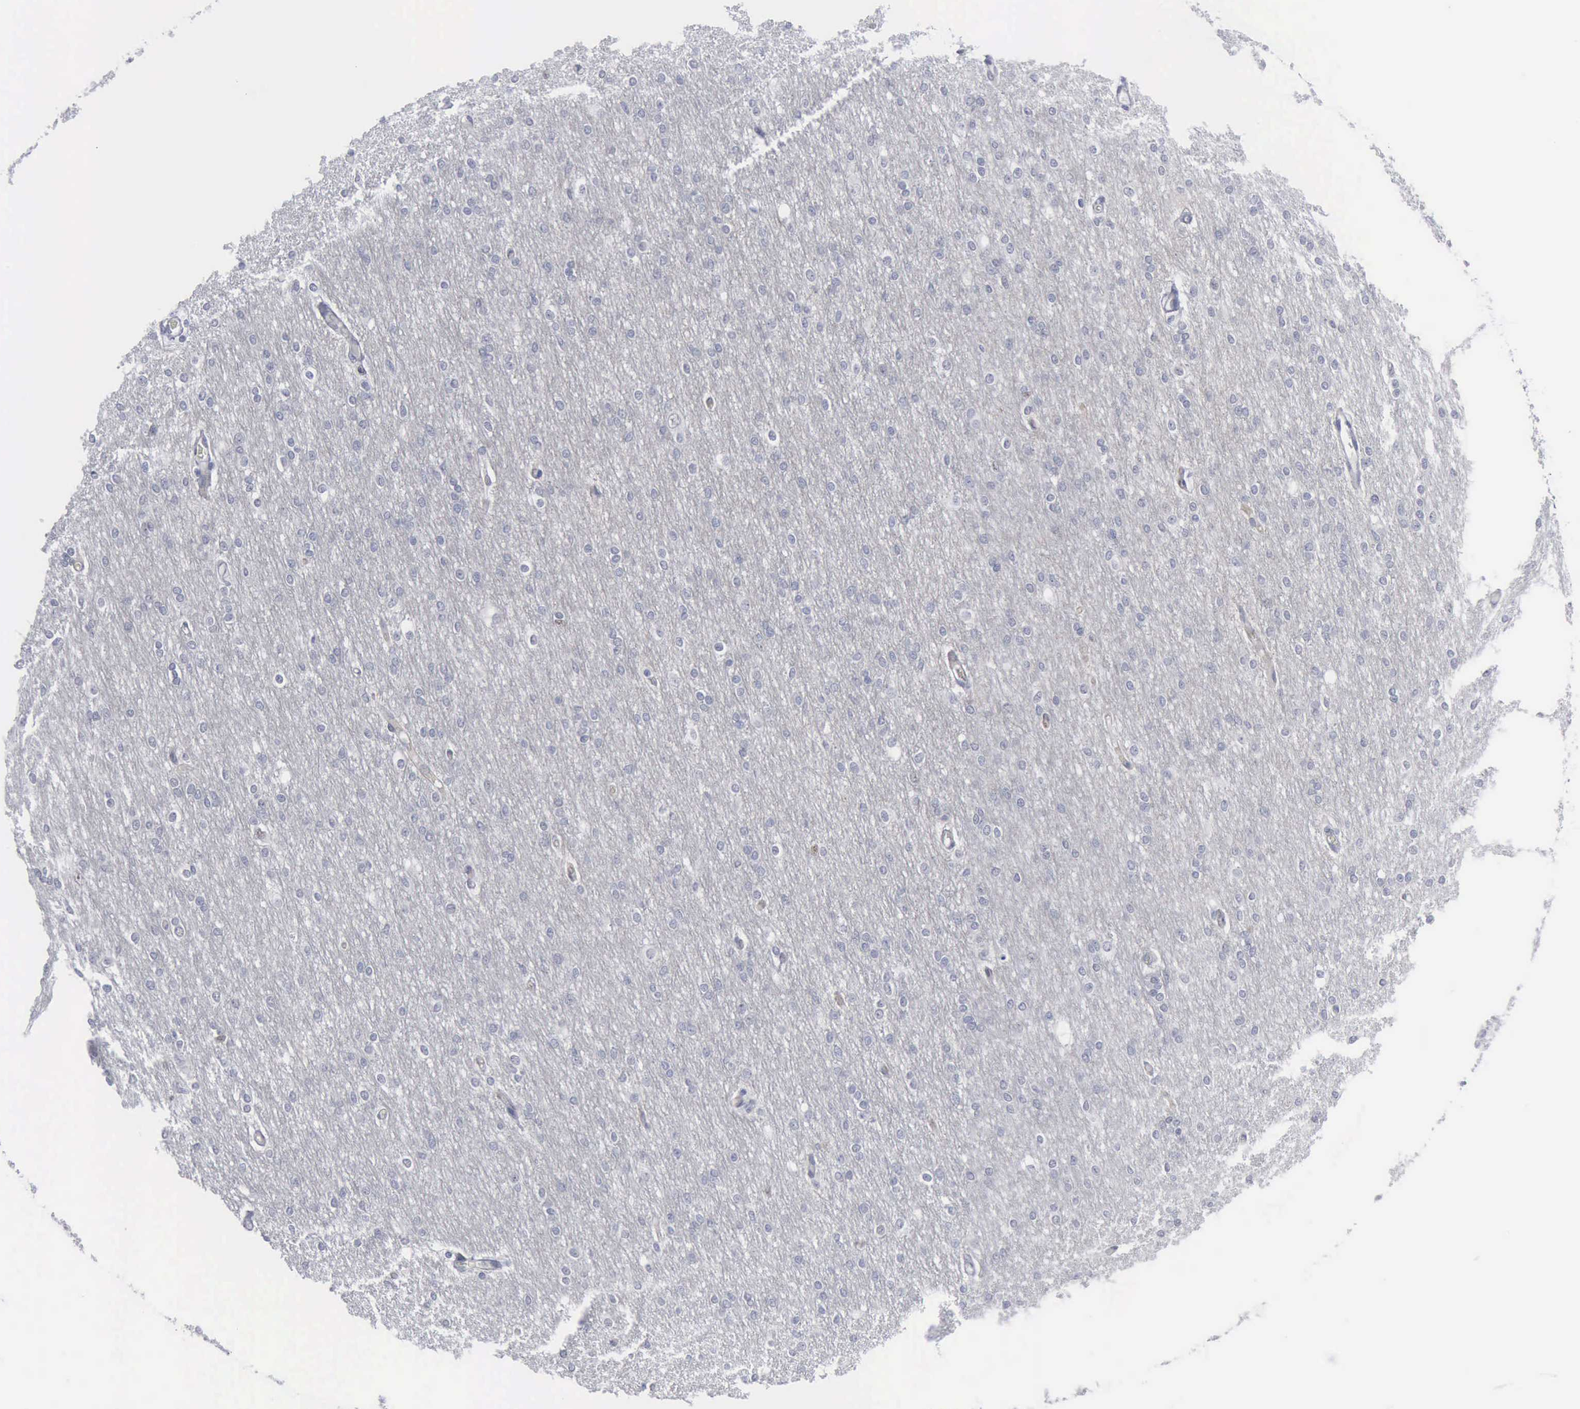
{"staining": {"intensity": "negative", "quantity": "none", "location": "none"}, "tissue": "cerebral cortex", "cell_type": "Endothelial cells", "image_type": "normal", "snomed": [{"axis": "morphology", "description": "Normal tissue, NOS"}, {"axis": "morphology", "description": "Inflammation, NOS"}, {"axis": "topography", "description": "Cerebral cortex"}], "caption": "Endothelial cells show no significant protein positivity in unremarkable cerebral cortex.", "gene": "MCM5", "patient": {"sex": "male", "age": 6}}